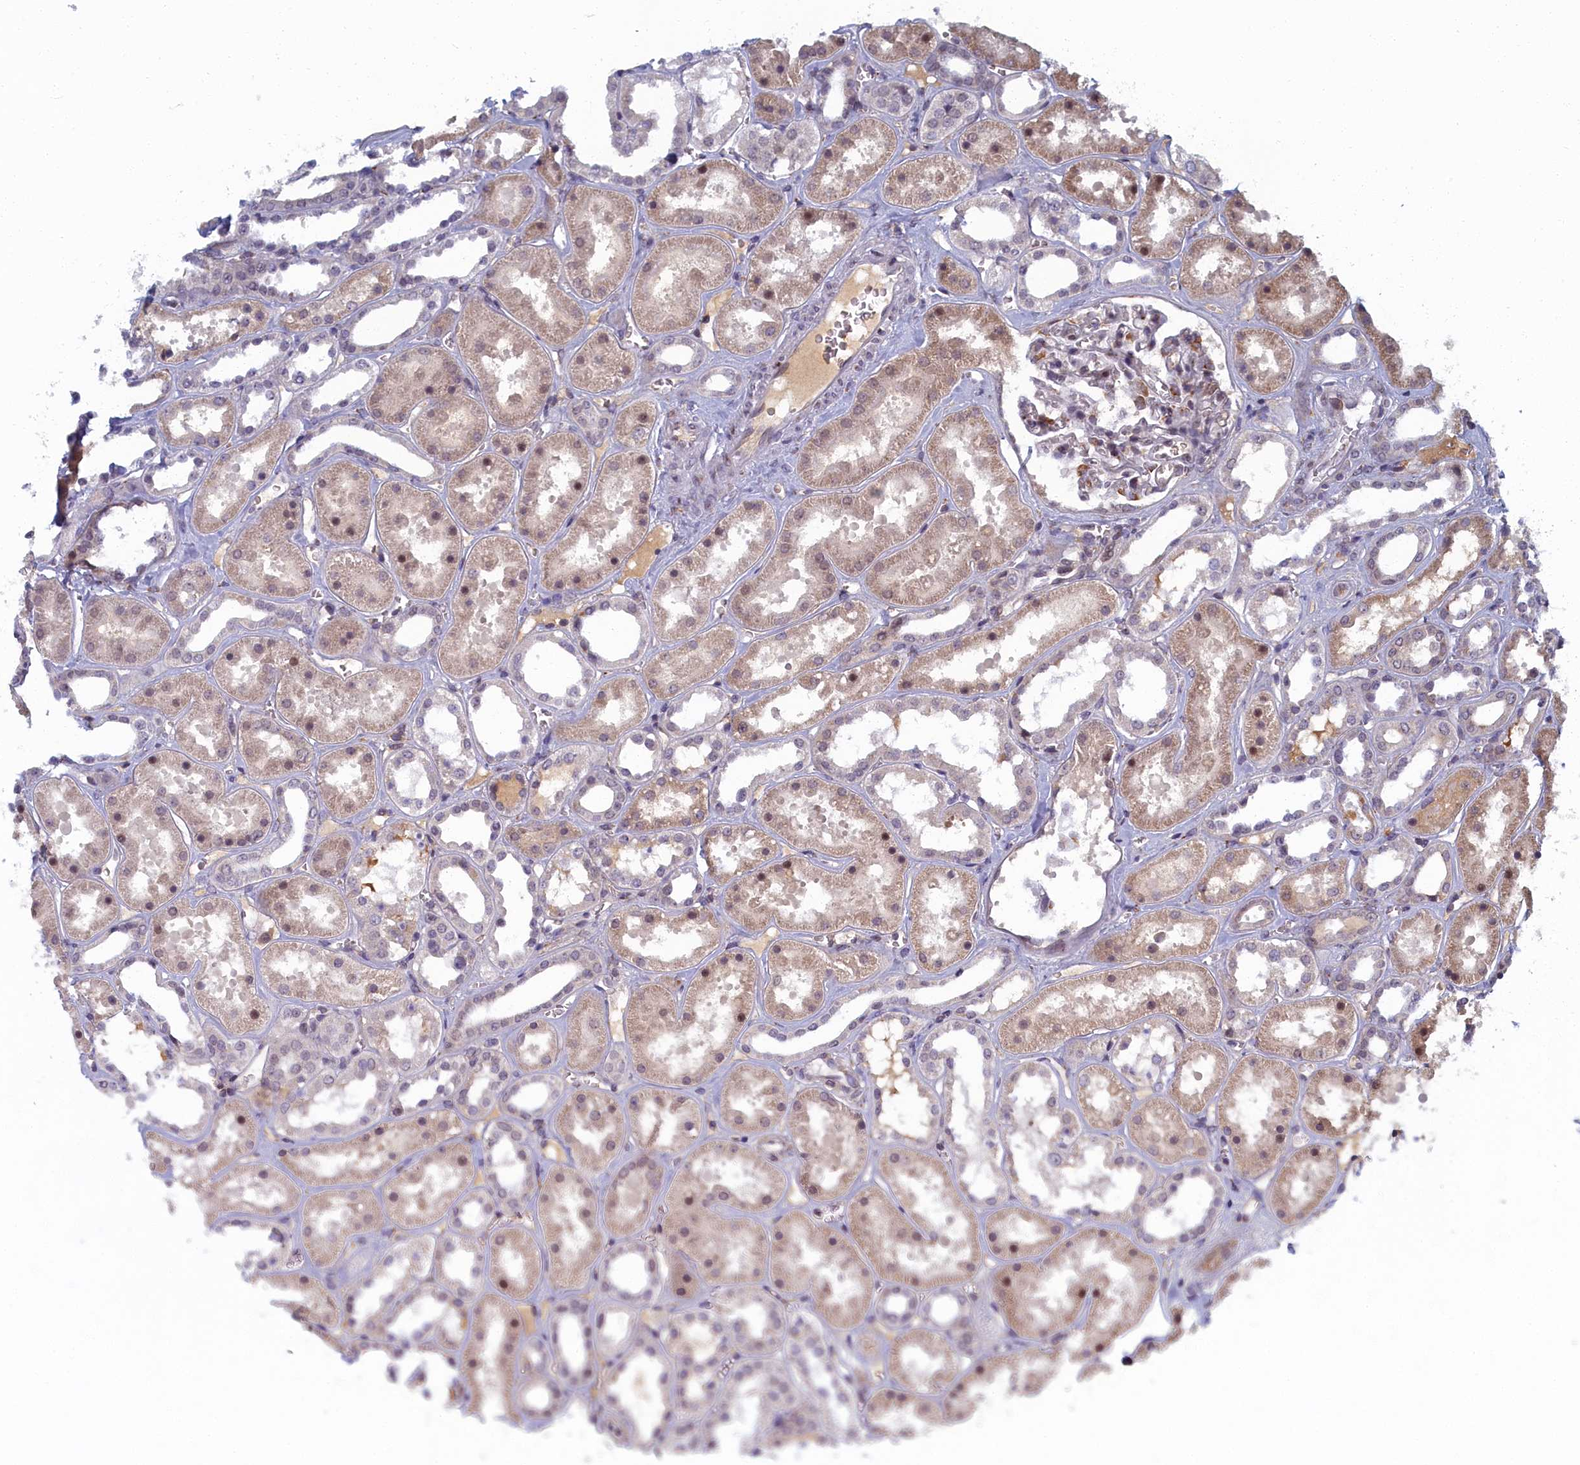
{"staining": {"intensity": "moderate", "quantity": "<25%", "location": "nuclear"}, "tissue": "kidney", "cell_type": "Cells in glomeruli", "image_type": "normal", "snomed": [{"axis": "morphology", "description": "Normal tissue, NOS"}, {"axis": "topography", "description": "Kidney"}], "caption": "A brown stain labels moderate nuclear positivity of a protein in cells in glomeruli of benign human kidney.", "gene": "DNAJC17", "patient": {"sex": "female", "age": 41}}